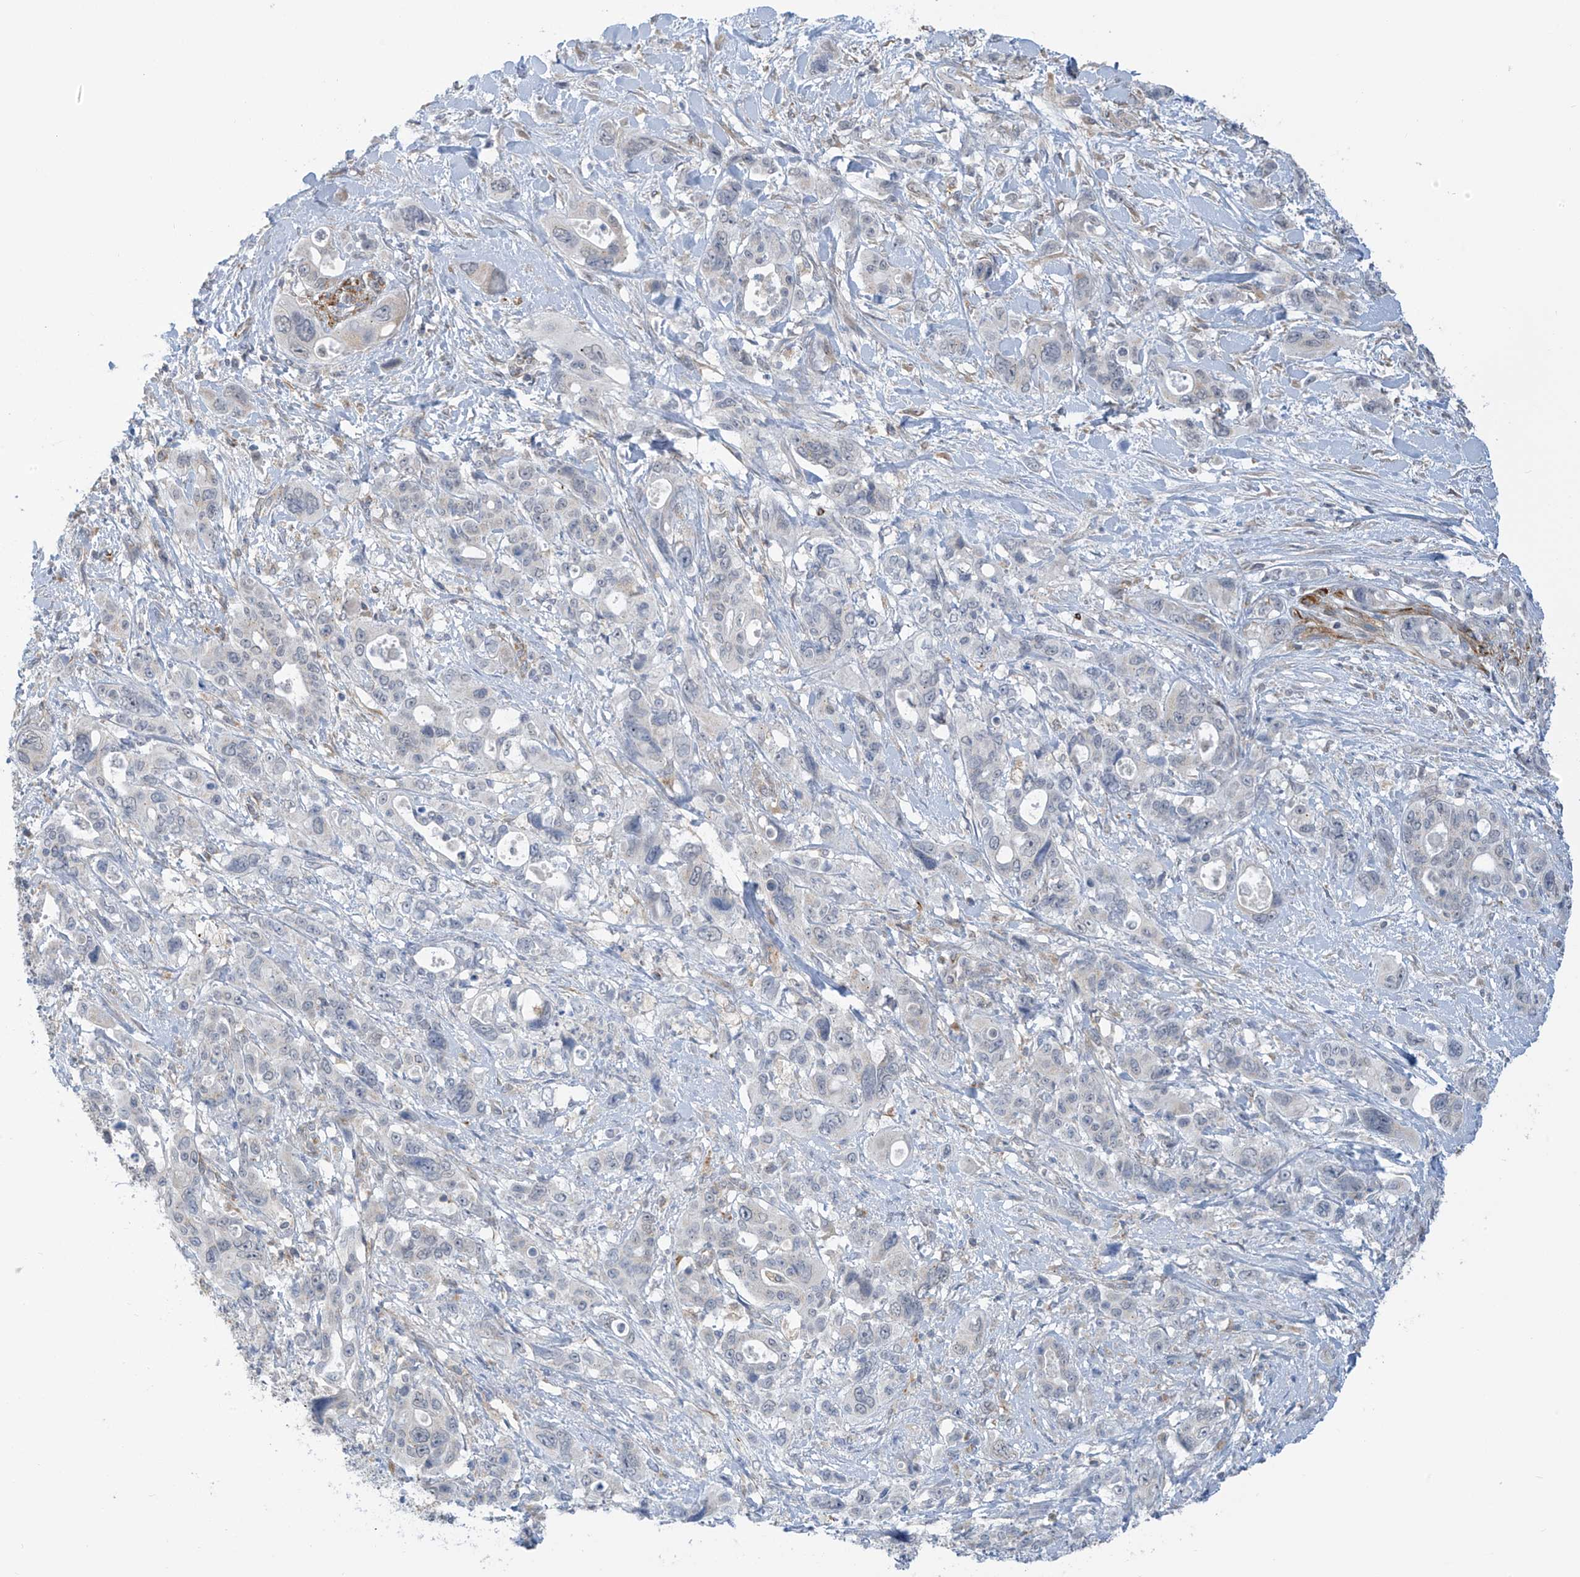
{"staining": {"intensity": "negative", "quantity": "none", "location": "none"}, "tissue": "pancreatic cancer", "cell_type": "Tumor cells", "image_type": "cancer", "snomed": [{"axis": "morphology", "description": "Adenocarcinoma, NOS"}, {"axis": "topography", "description": "Pancreas"}], "caption": "The image shows no staining of tumor cells in adenocarcinoma (pancreatic).", "gene": "HS6ST2", "patient": {"sex": "male", "age": 46}}